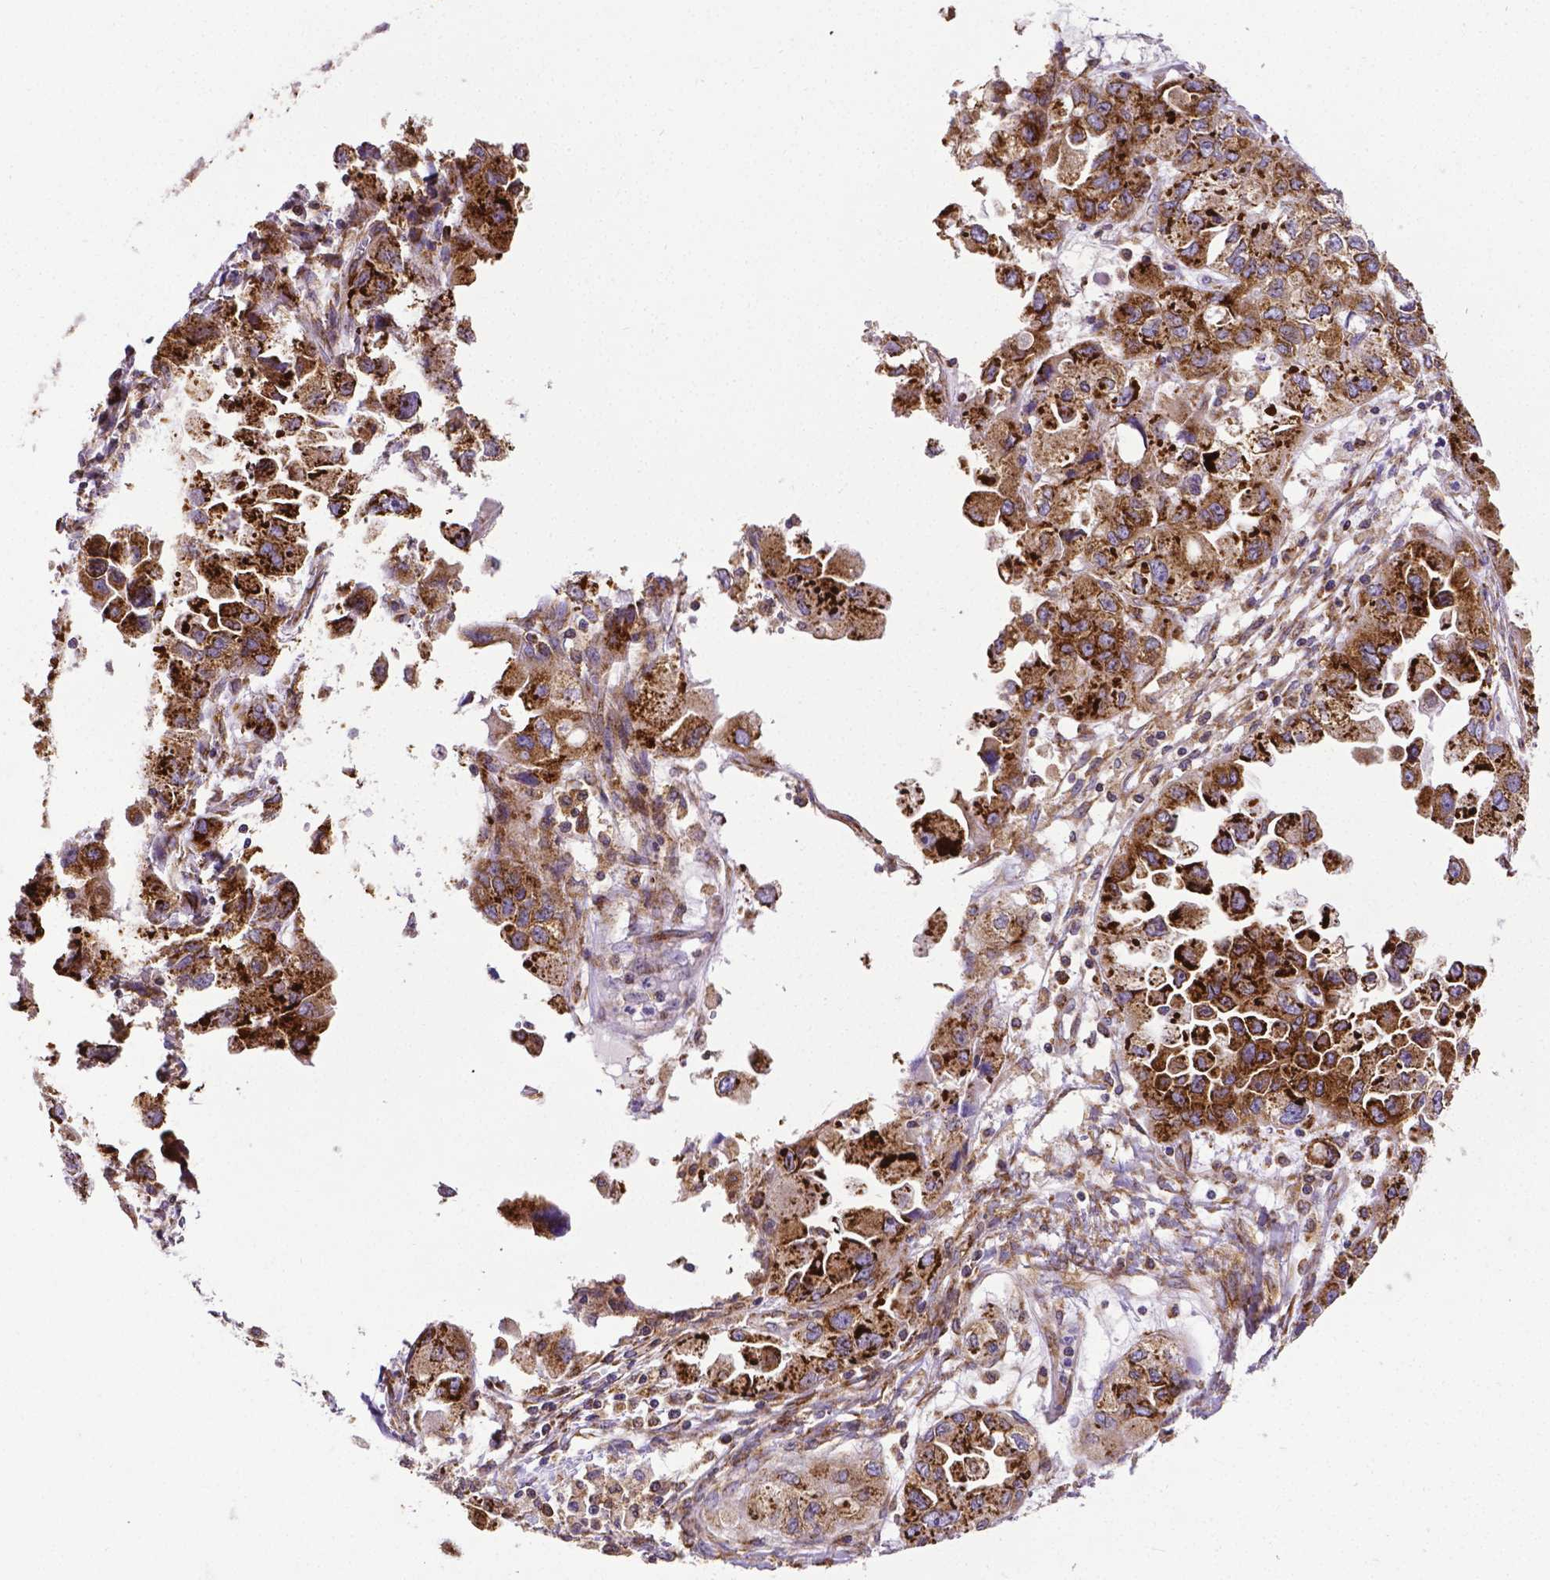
{"staining": {"intensity": "strong", "quantity": ">75%", "location": "cytoplasmic/membranous"}, "tissue": "ovarian cancer", "cell_type": "Tumor cells", "image_type": "cancer", "snomed": [{"axis": "morphology", "description": "Cystadenocarcinoma, serous, NOS"}, {"axis": "topography", "description": "Ovary"}], "caption": "Brown immunohistochemical staining in human ovarian cancer reveals strong cytoplasmic/membranous positivity in approximately >75% of tumor cells.", "gene": "MTDH", "patient": {"sex": "female", "age": 84}}